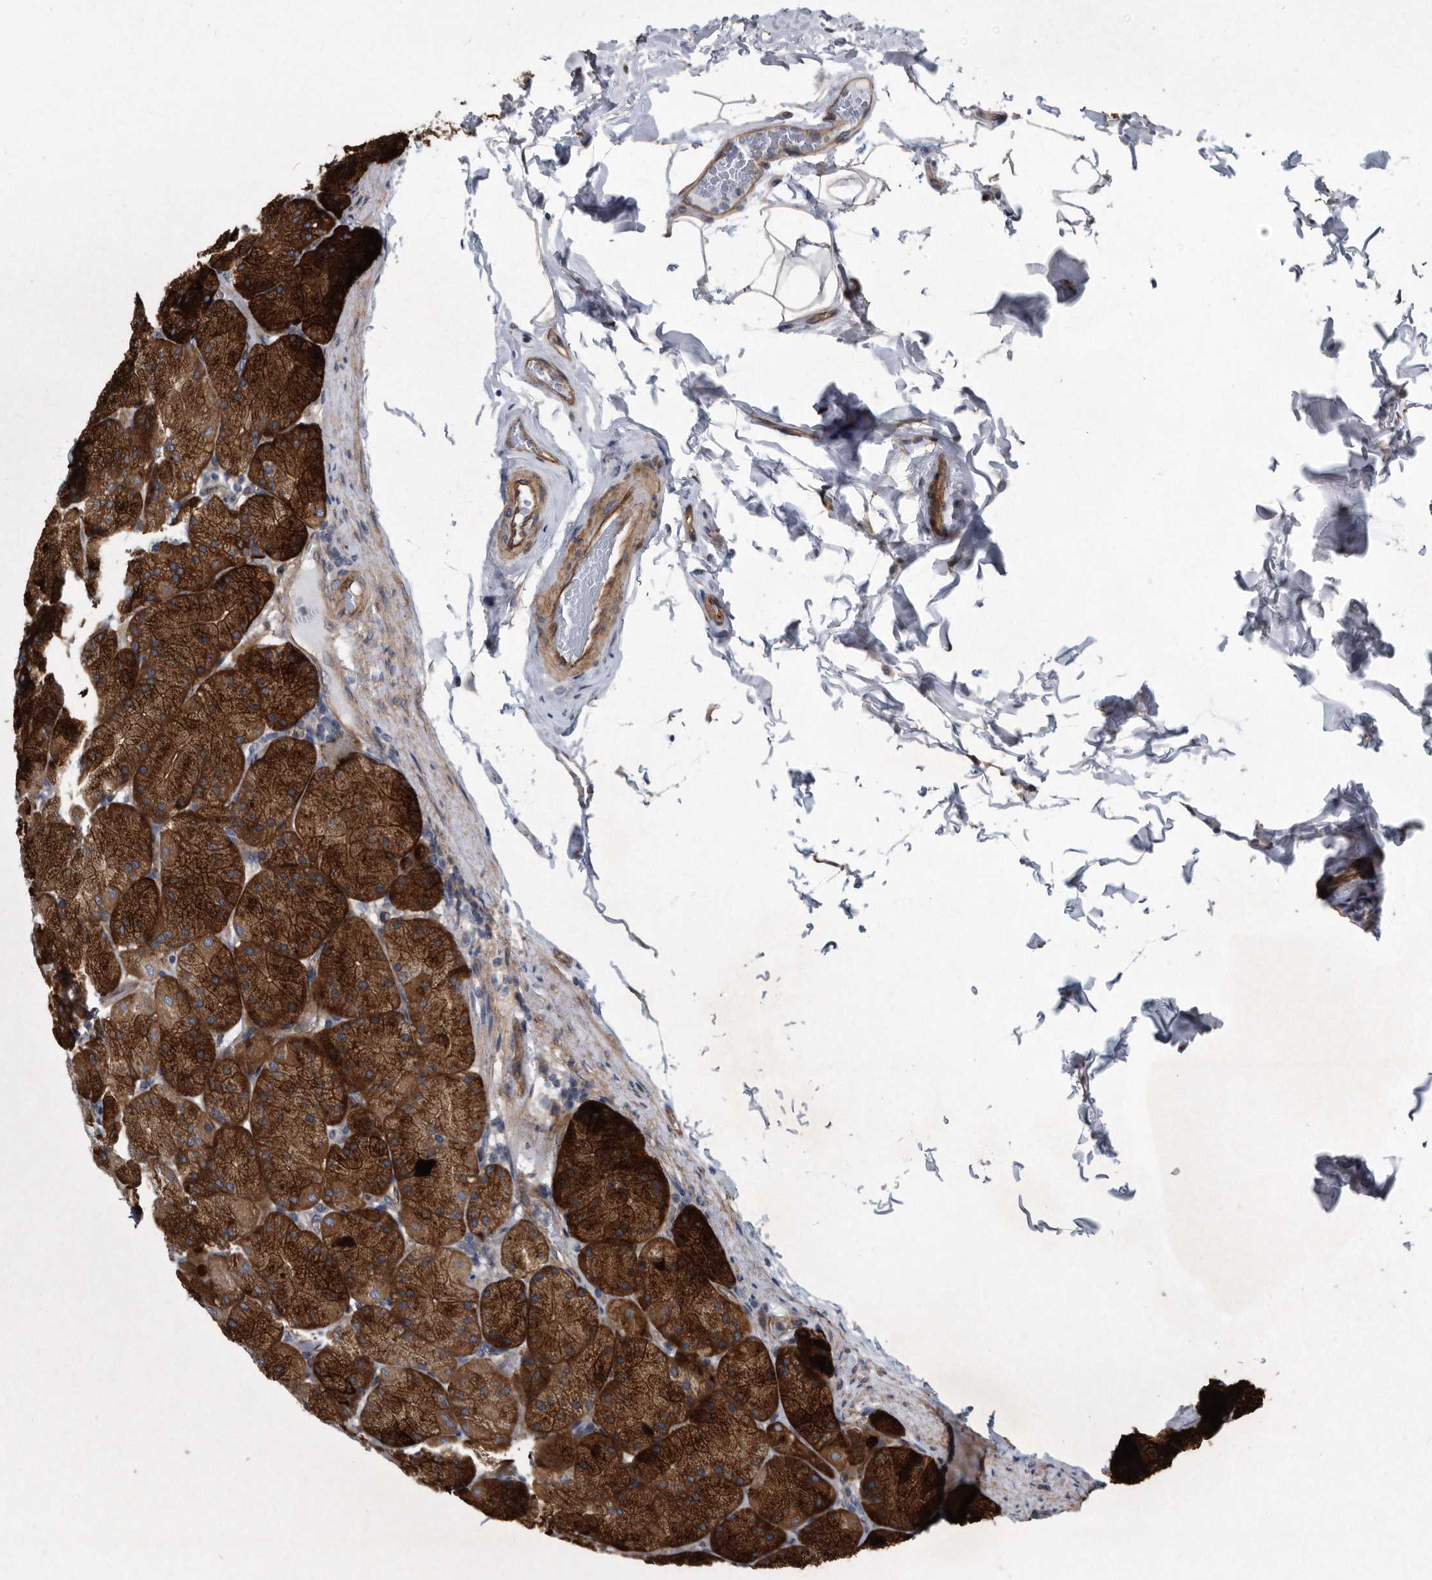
{"staining": {"intensity": "strong", "quantity": "25%-75%", "location": "cytoplasmic/membranous"}, "tissue": "stomach", "cell_type": "Glandular cells", "image_type": "normal", "snomed": [{"axis": "morphology", "description": "Normal tissue, NOS"}, {"axis": "topography", "description": "Stomach, upper"}], "caption": "A photomicrograph showing strong cytoplasmic/membranous expression in approximately 25%-75% of glandular cells in benign stomach, as visualized by brown immunohistochemical staining.", "gene": "ARMCX1", "patient": {"sex": "female", "age": 56}}